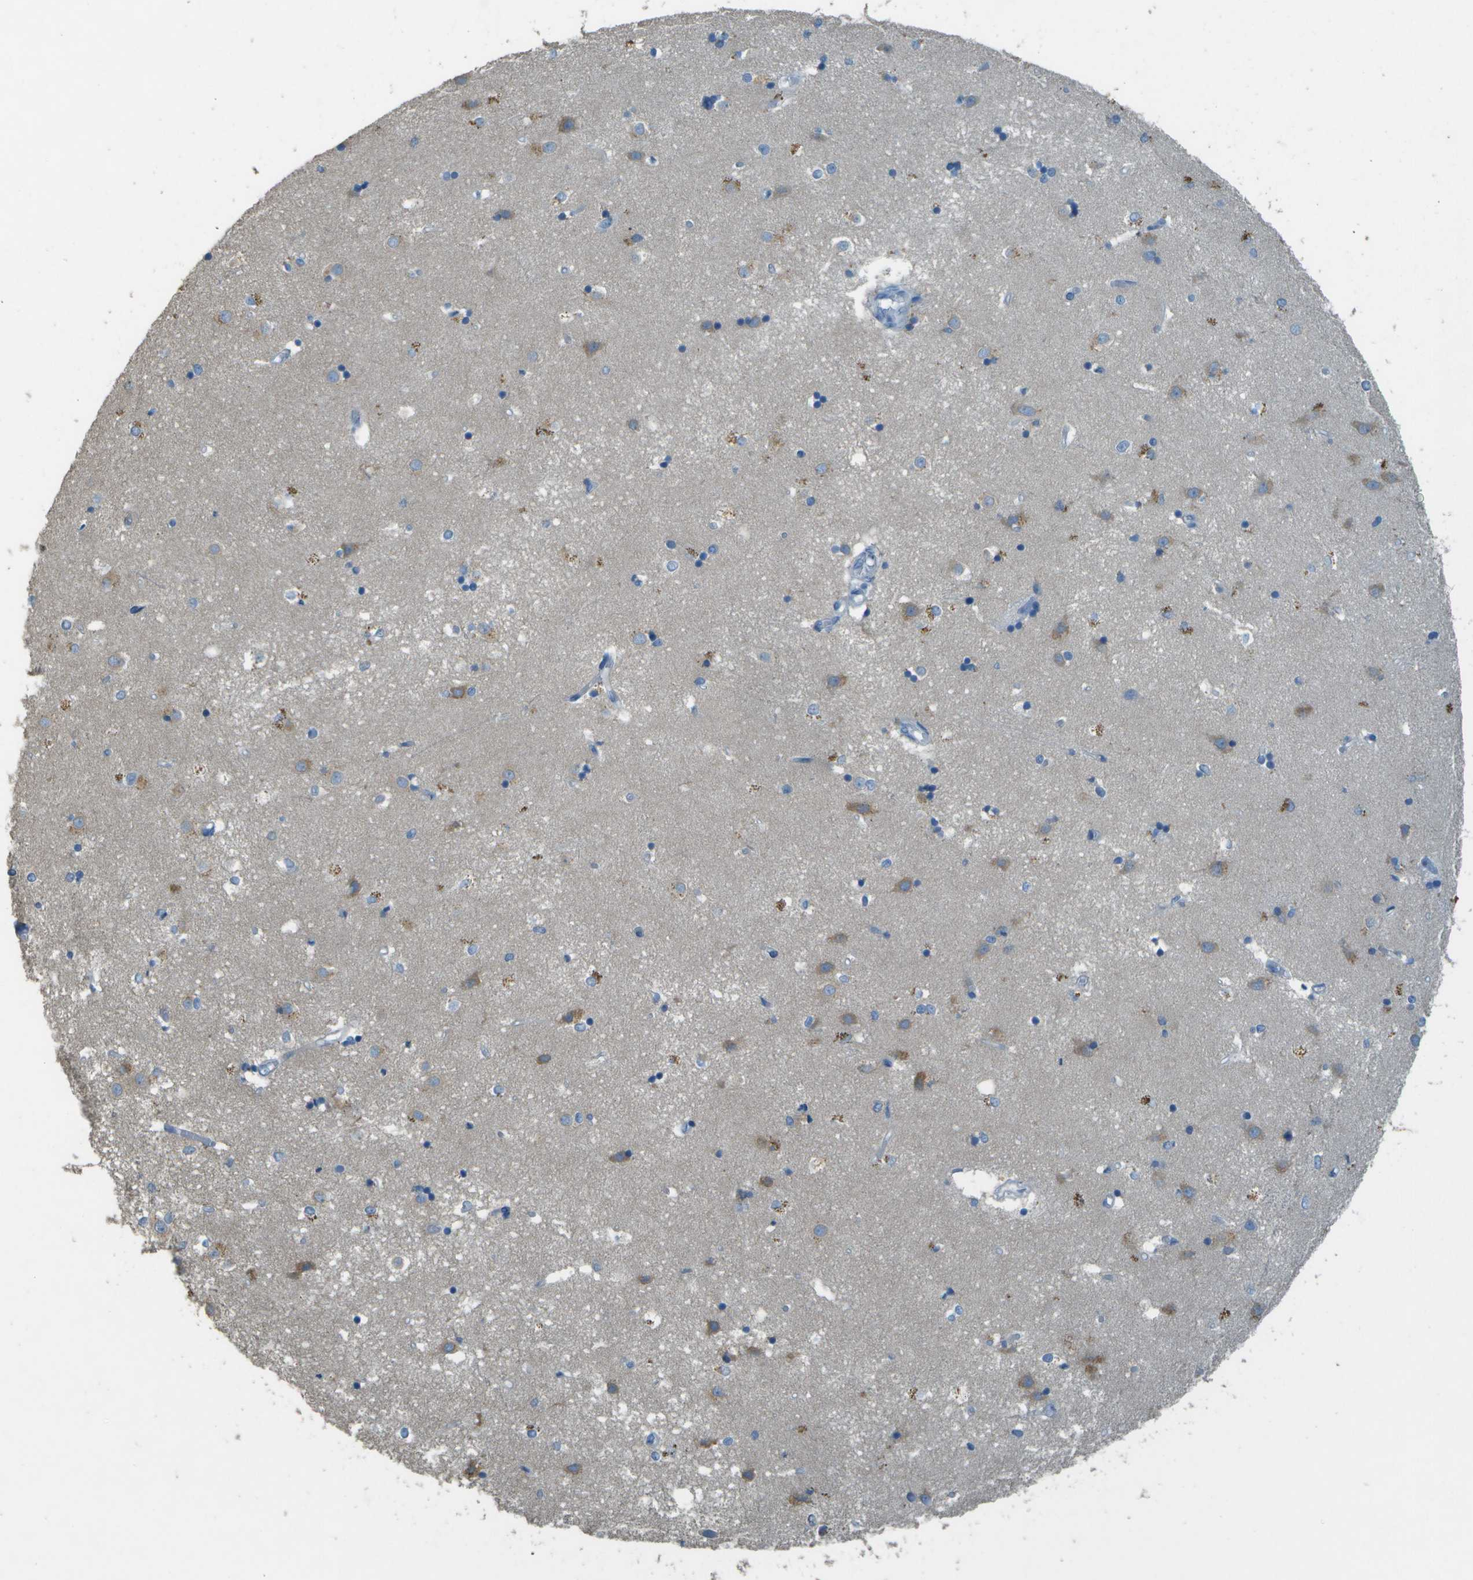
{"staining": {"intensity": "moderate", "quantity": "<25%", "location": "cytoplasmic/membranous"}, "tissue": "caudate", "cell_type": "Glial cells", "image_type": "normal", "snomed": [{"axis": "morphology", "description": "Normal tissue, NOS"}, {"axis": "topography", "description": "Lateral ventricle wall"}], "caption": "Caudate stained with a brown dye shows moderate cytoplasmic/membranous positive positivity in about <25% of glial cells.", "gene": "LGI2", "patient": {"sex": "male", "age": 45}}